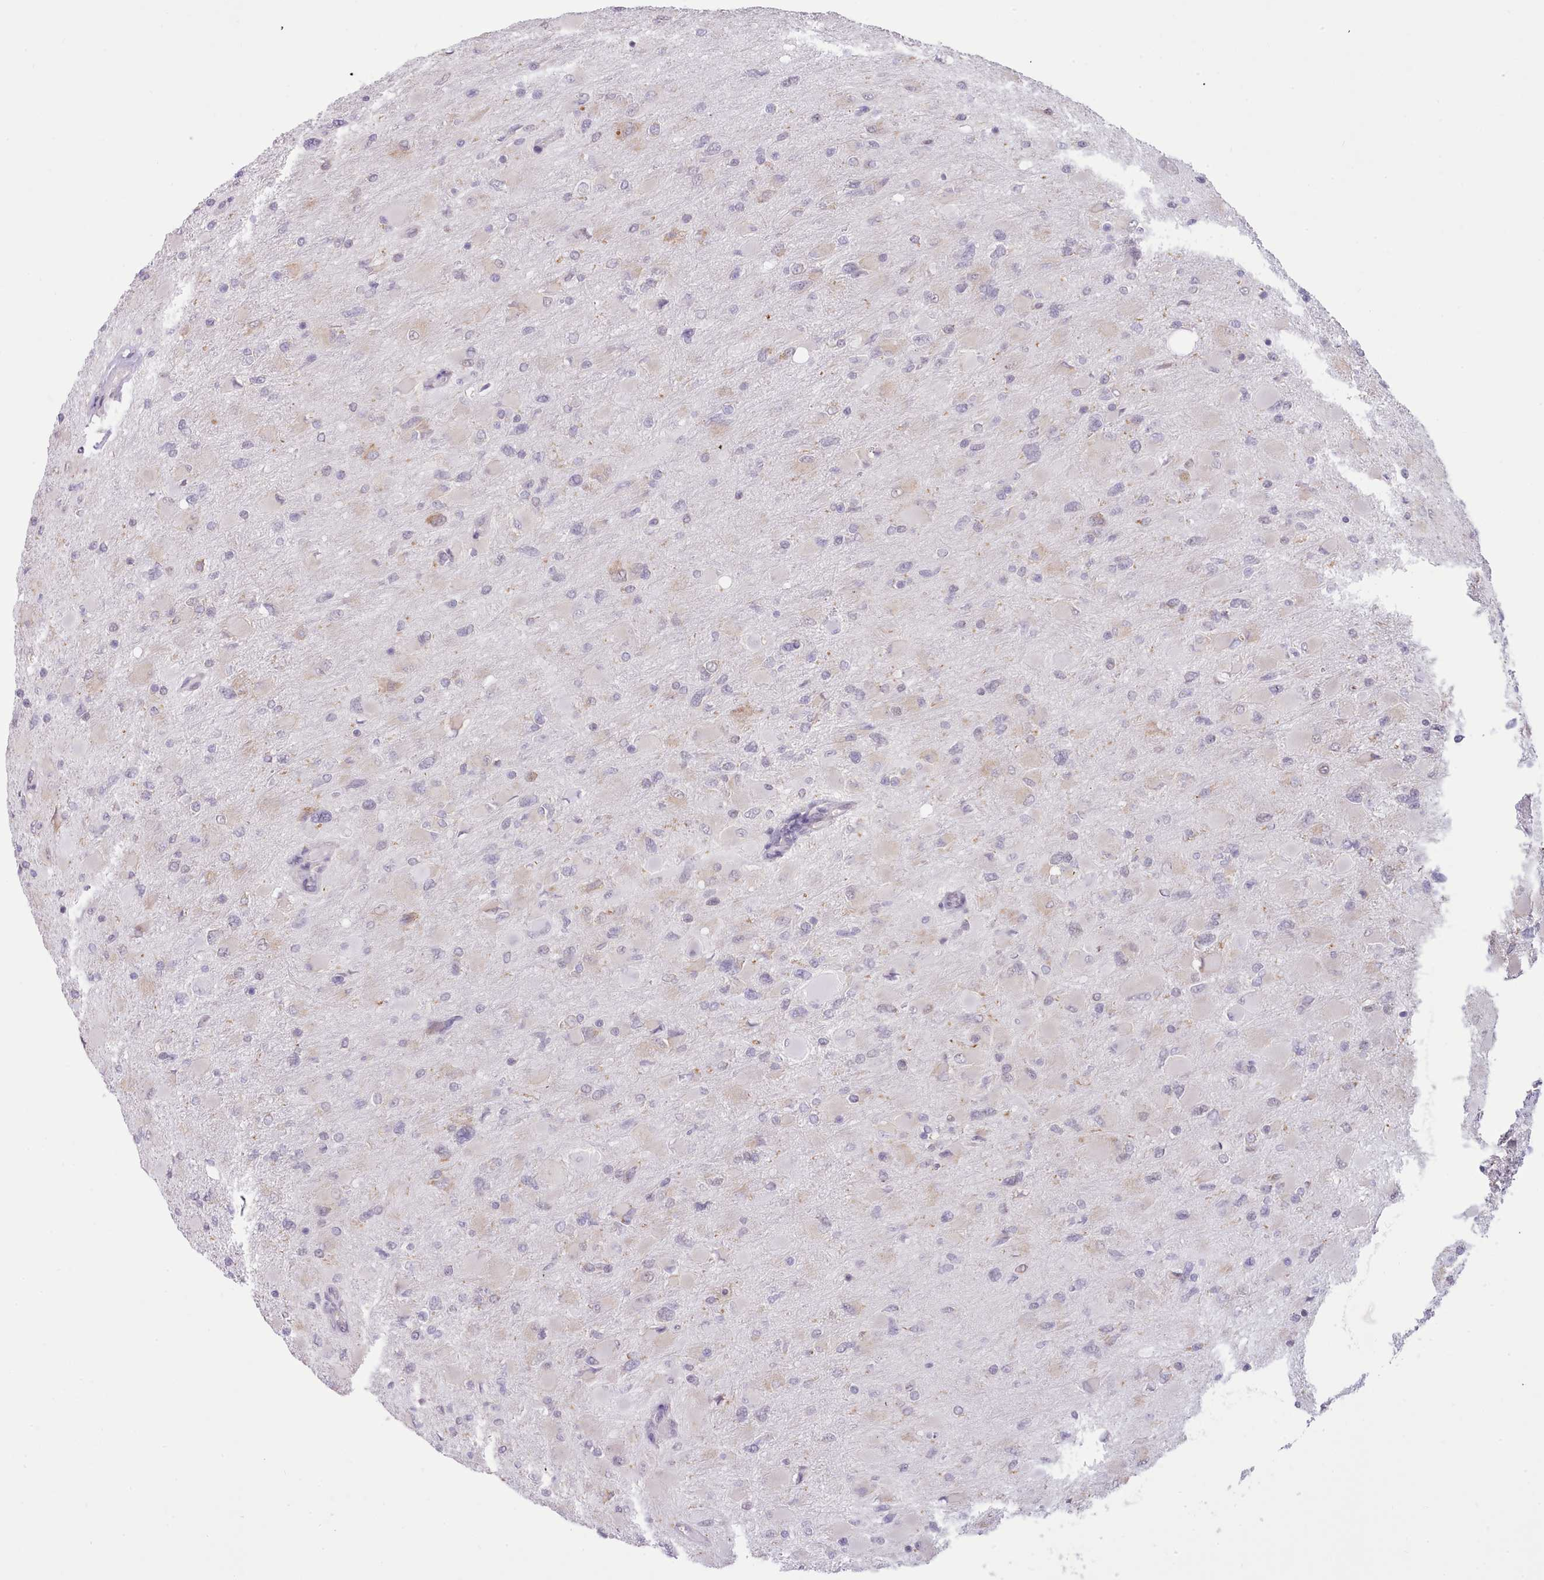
{"staining": {"intensity": "negative", "quantity": "none", "location": "none"}, "tissue": "glioma", "cell_type": "Tumor cells", "image_type": "cancer", "snomed": [{"axis": "morphology", "description": "Glioma, malignant, High grade"}, {"axis": "topography", "description": "Cerebral cortex"}], "caption": "The micrograph demonstrates no staining of tumor cells in malignant glioma (high-grade).", "gene": "SEC61B", "patient": {"sex": "female", "age": 36}}